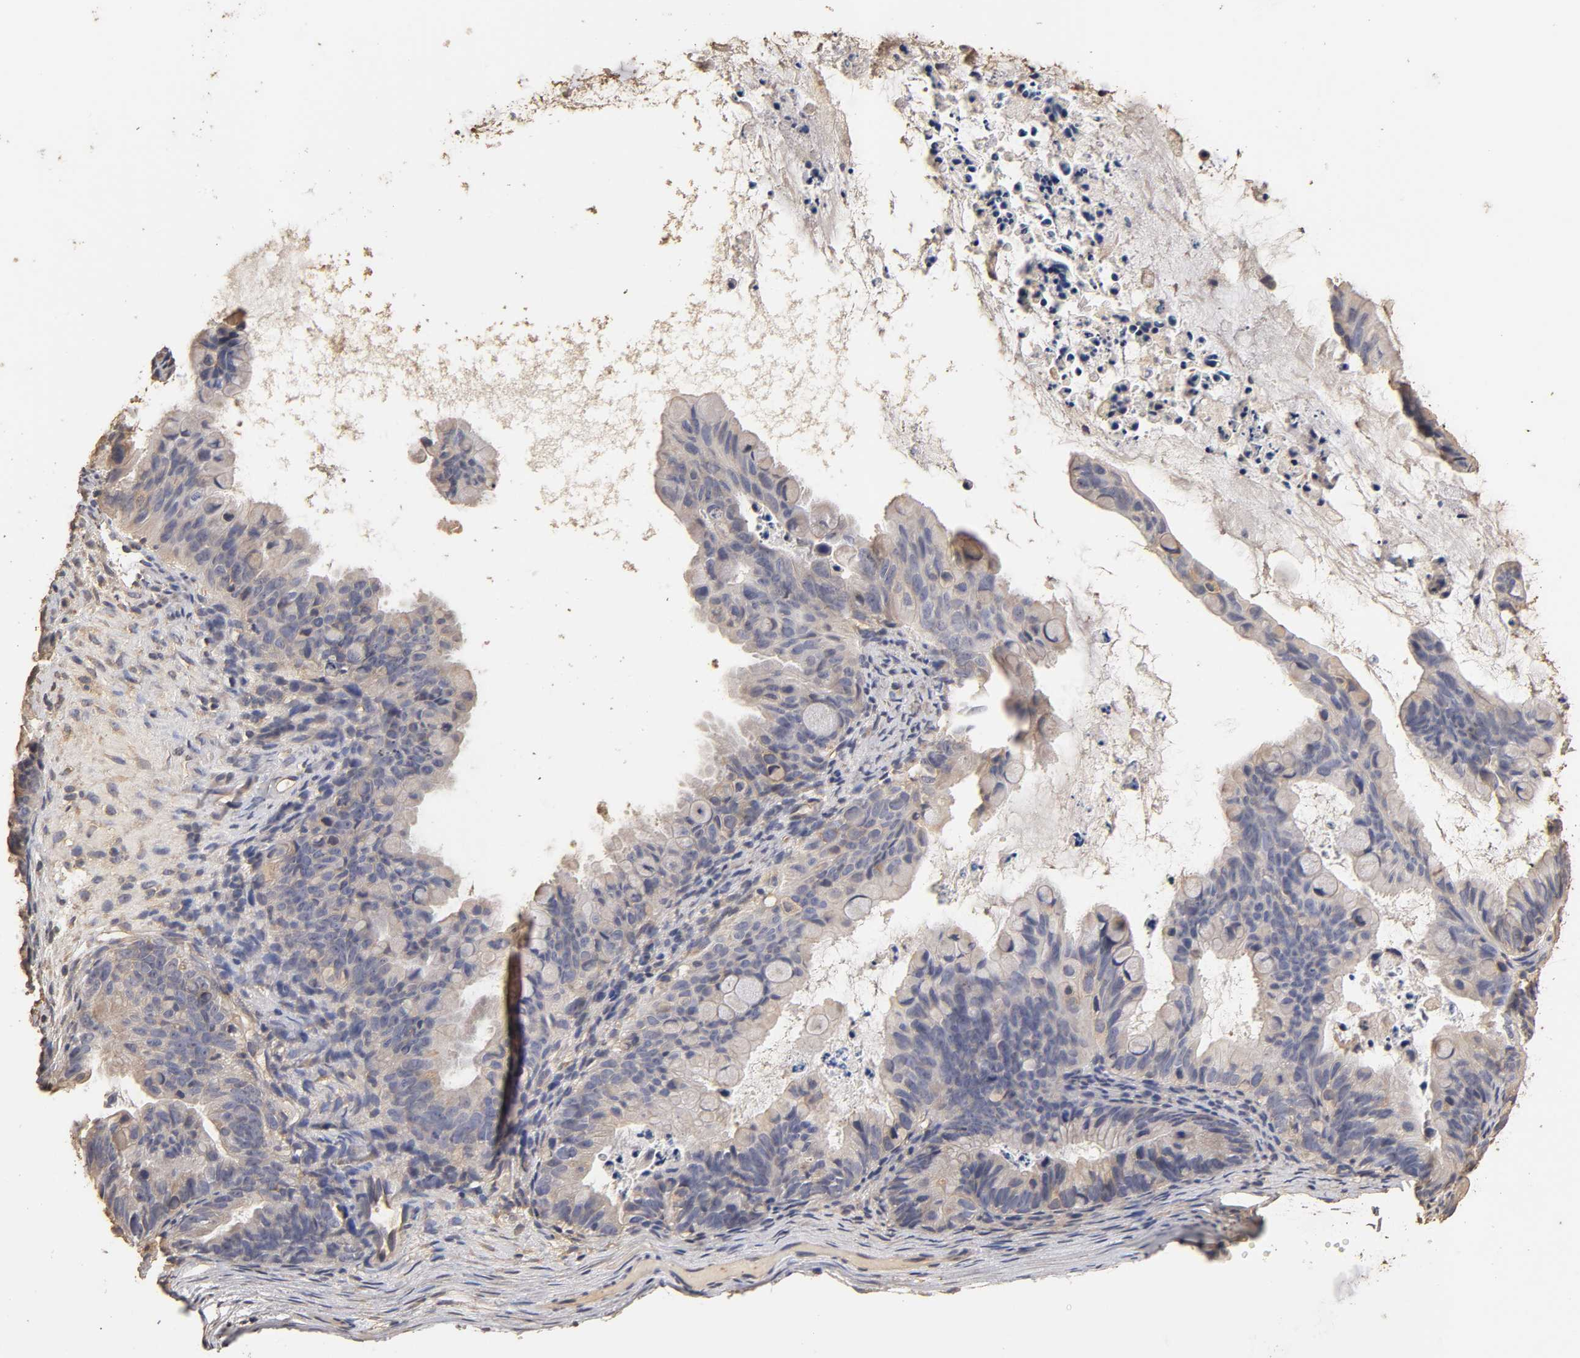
{"staining": {"intensity": "negative", "quantity": "none", "location": "none"}, "tissue": "ovarian cancer", "cell_type": "Tumor cells", "image_type": "cancer", "snomed": [{"axis": "morphology", "description": "Cystadenocarcinoma, mucinous, NOS"}, {"axis": "topography", "description": "Ovary"}], "caption": "Tumor cells show no significant protein staining in ovarian cancer. (Brightfield microscopy of DAB immunohistochemistry (IHC) at high magnification).", "gene": "VSIG4", "patient": {"sex": "female", "age": 36}}